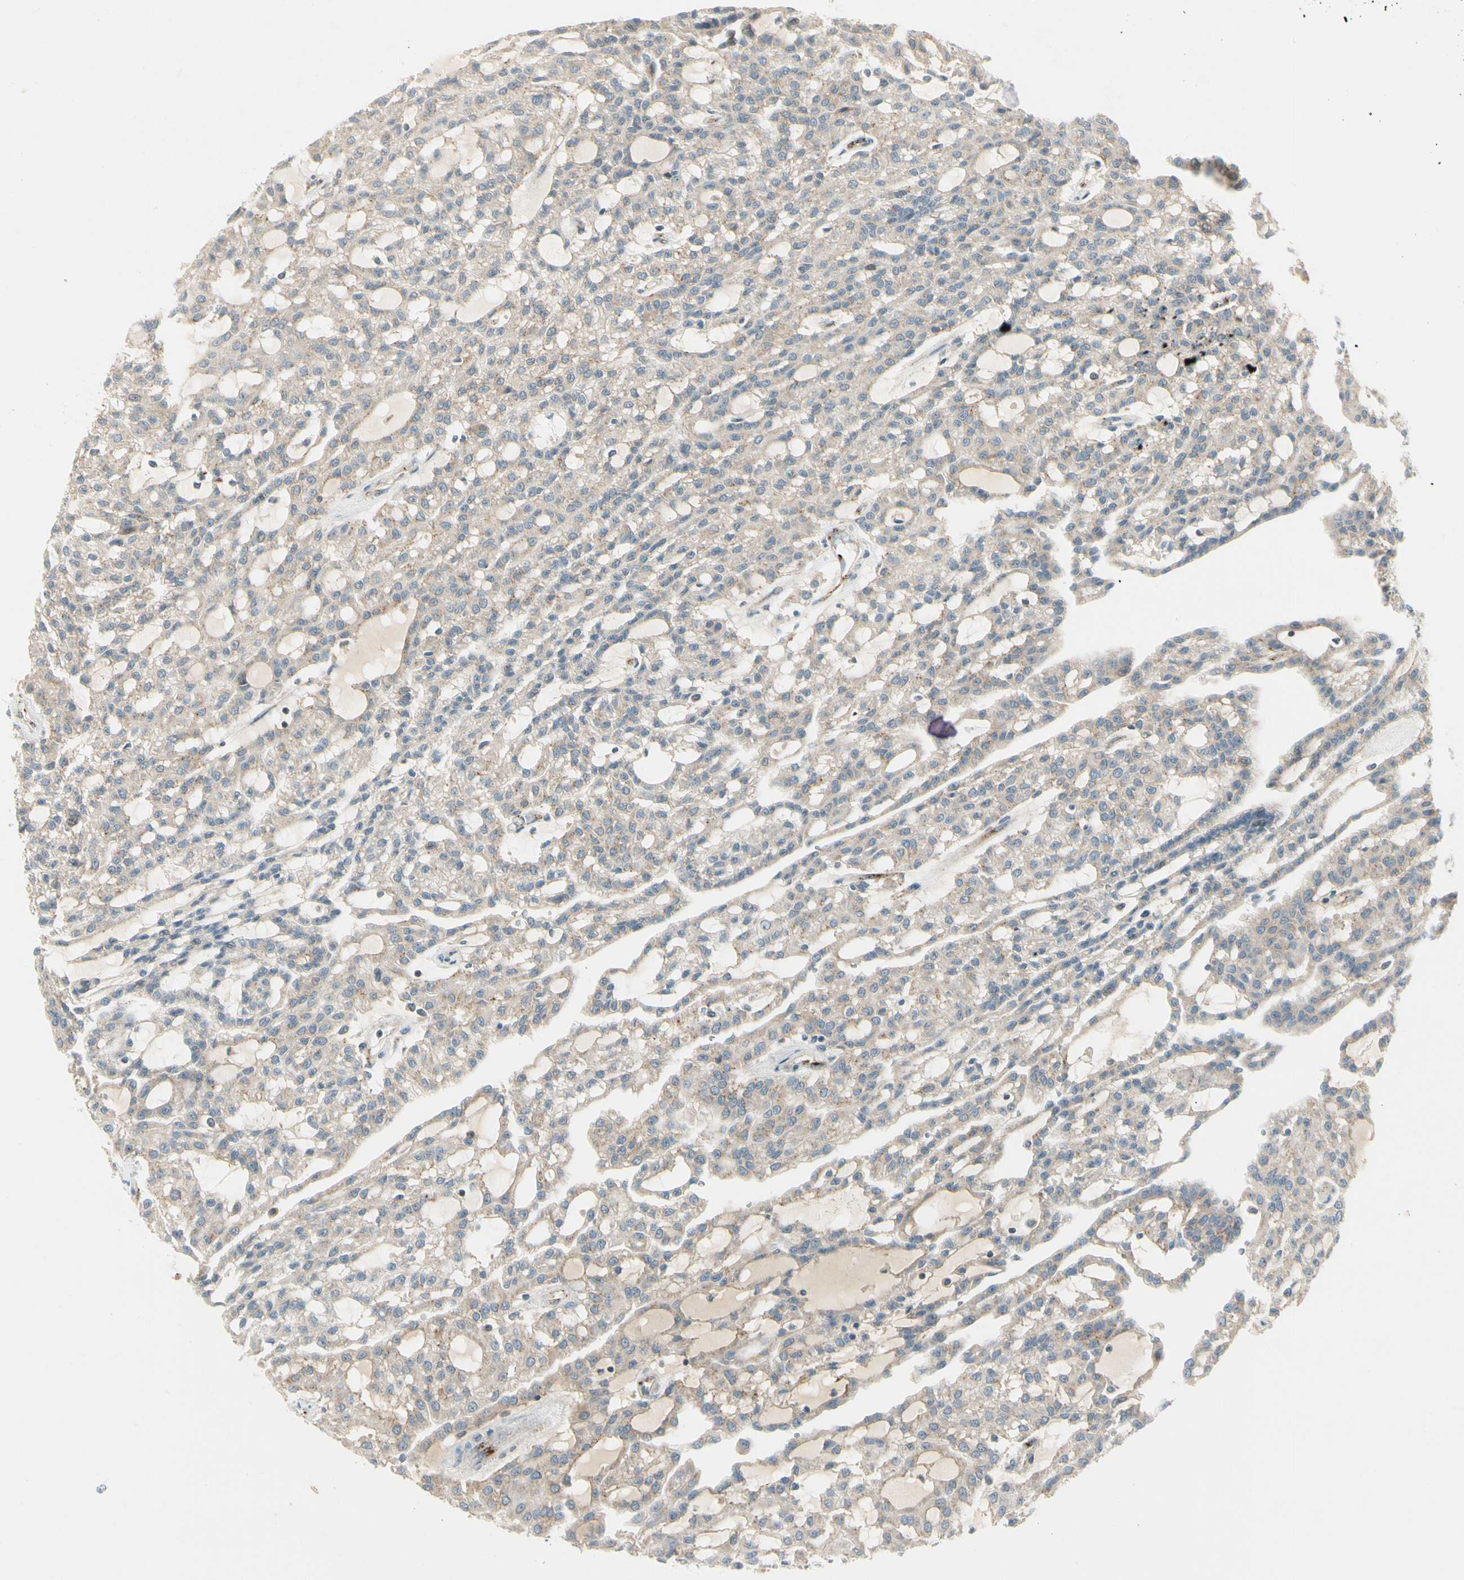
{"staining": {"intensity": "weak", "quantity": ">75%", "location": "cytoplasmic/membranous"}, "tissue": "renal cancer", "cell_type": "Tumor cells", "image_type": "cancer", "snomed": [{"axis": "morphology", "description": "Adenocarcinoma, NOS"}, {"axis": "topography", "description": "Kidney"}], "caption": "A photomicrograph showing weak cytoplasmic/membranous positivity in about >75% of tumor cells in renal cancer (adenocarcinoma), as visualized by brown immunohistochemical staining.", "gene": "MANSC1", "patient": {"sex": "male", "age": 63}}